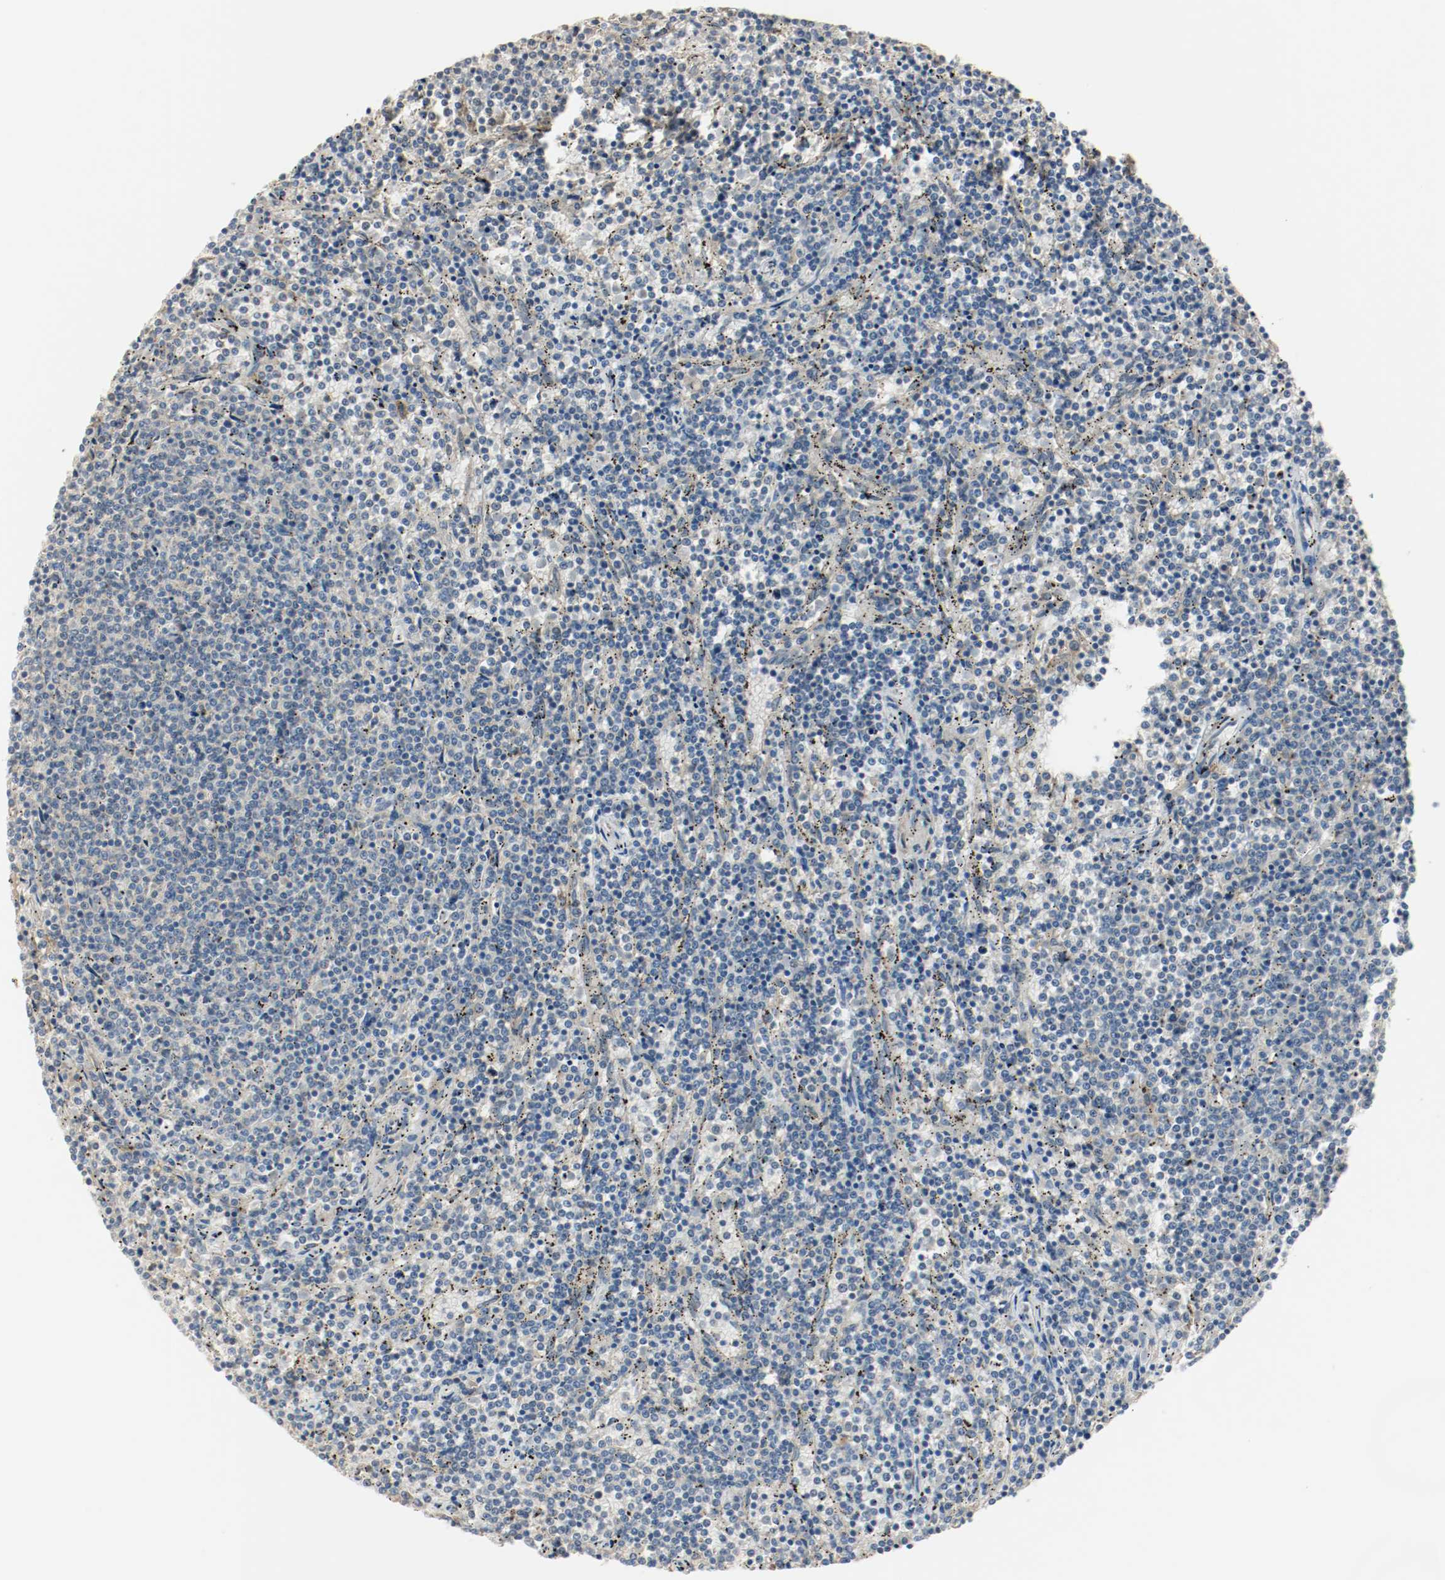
{"staining": {"intensity": "negative", "quantity": "none", "location": "none"}, "tissue": "lymphoma", "cell_type": "Tumor cells", "image_type": "cancer", "snomed": [{"axis": "morphology", "description": "Malignant lymphoma, non-Hodgkin's type, Low grade"}, {"axis": "topography", "description": "Spleen"}], "caption": "This is an IHC photomicrograph of low-grade malignant lymphoma, non-Hodgkin's type. There is no positivity in tumor cells.", "gene": "MELTF", "patient": {"sex": "female", "age": 50}}